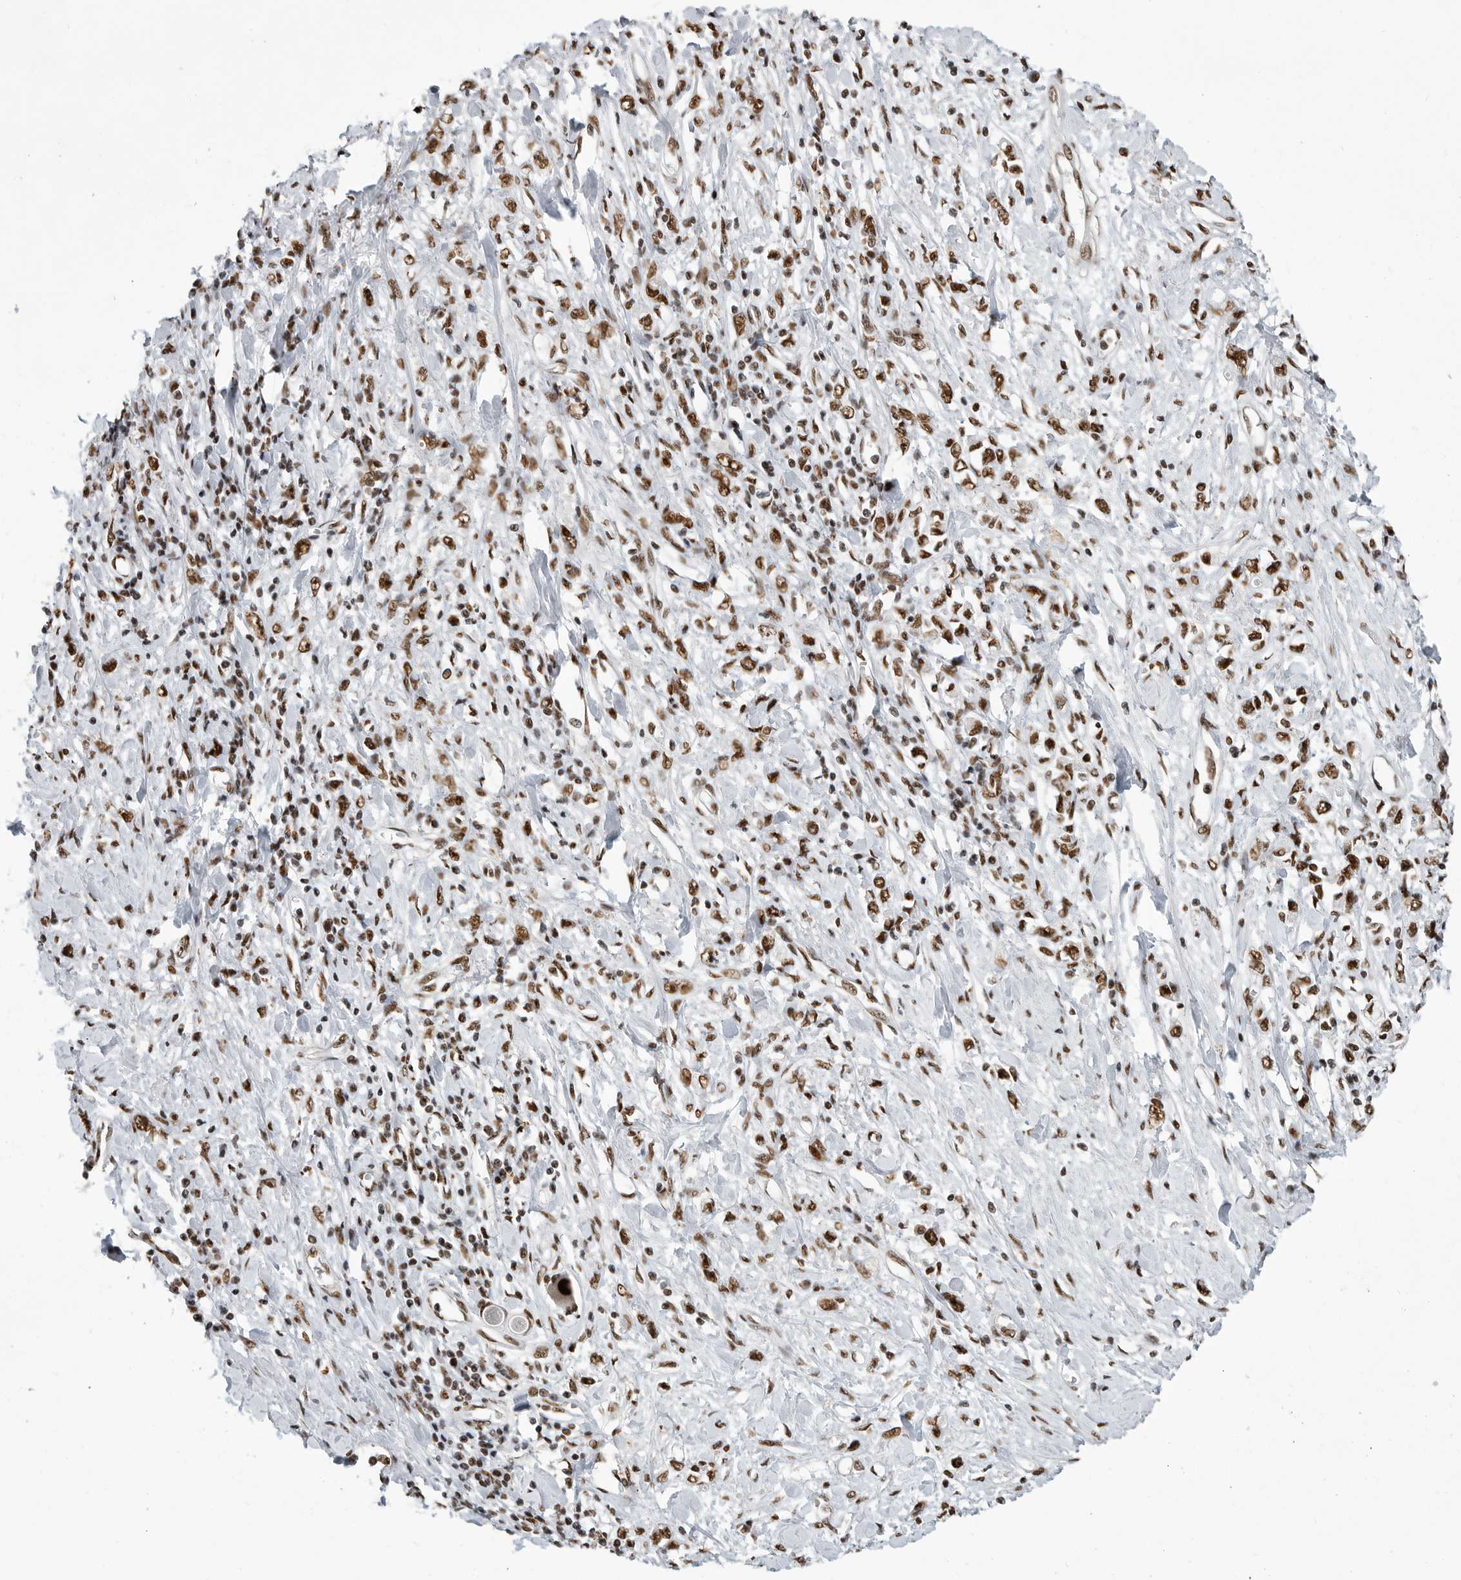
{"staining": {"intensity": "strong", "quantity": ">75%", "location": "nuclear"}, "tissue": "stomach cancer", "cell_type": "Tumor cells", "image_type": "cancer", "snomed": [{"axis": "morphology", "description": "Adenocarcinoma, NOS"}, {"axis": "topography", "description": "Stomach"}], "caption": "There is high levels of strong nuclear expression in tumor cells of stomach cancer, as demonstrated by immunohistochemical staining (brown color).", "gene": "BCLAF1", "patient": {"sex": "female", "age": 76}}